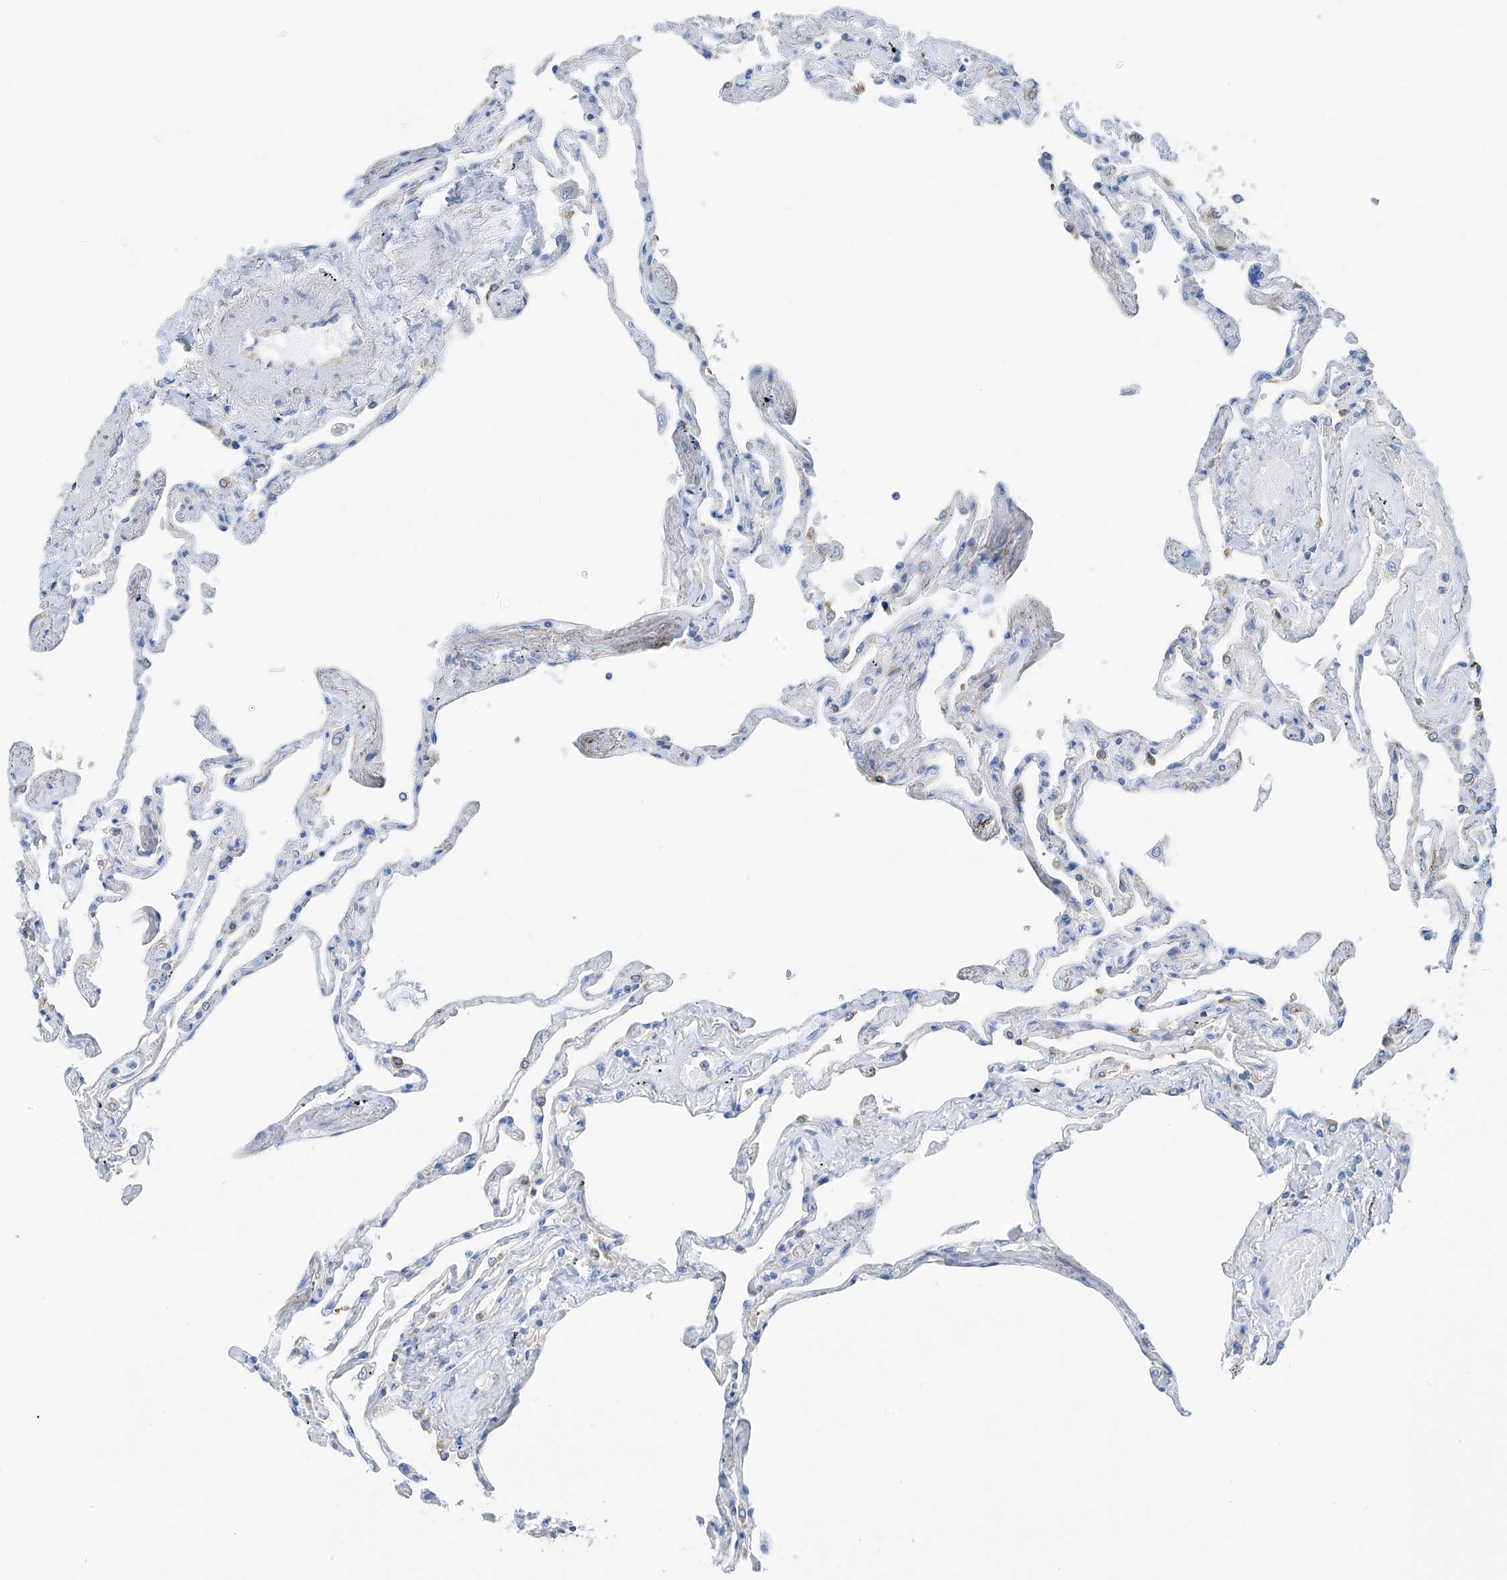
{"staining": {"intensity": "weak", "quantity": "<25%", "location": "cytoplasmic/membranous"}, "tissue": "lung", "cell_type": "Alveolar cells", "image_type": "normal", "snomed": [{"axis": "morphology", "description": "Normal tissue, NOS"}, {"axis": "topography", "description": "Lung"}], "caption": "This is a histopathology image of immunohistochemistry (IHC) staining of benign lung, which shows no positivity in alveolar cells.", "gene": "RCN2", "patient": {"sex": "female", "age": 67}}